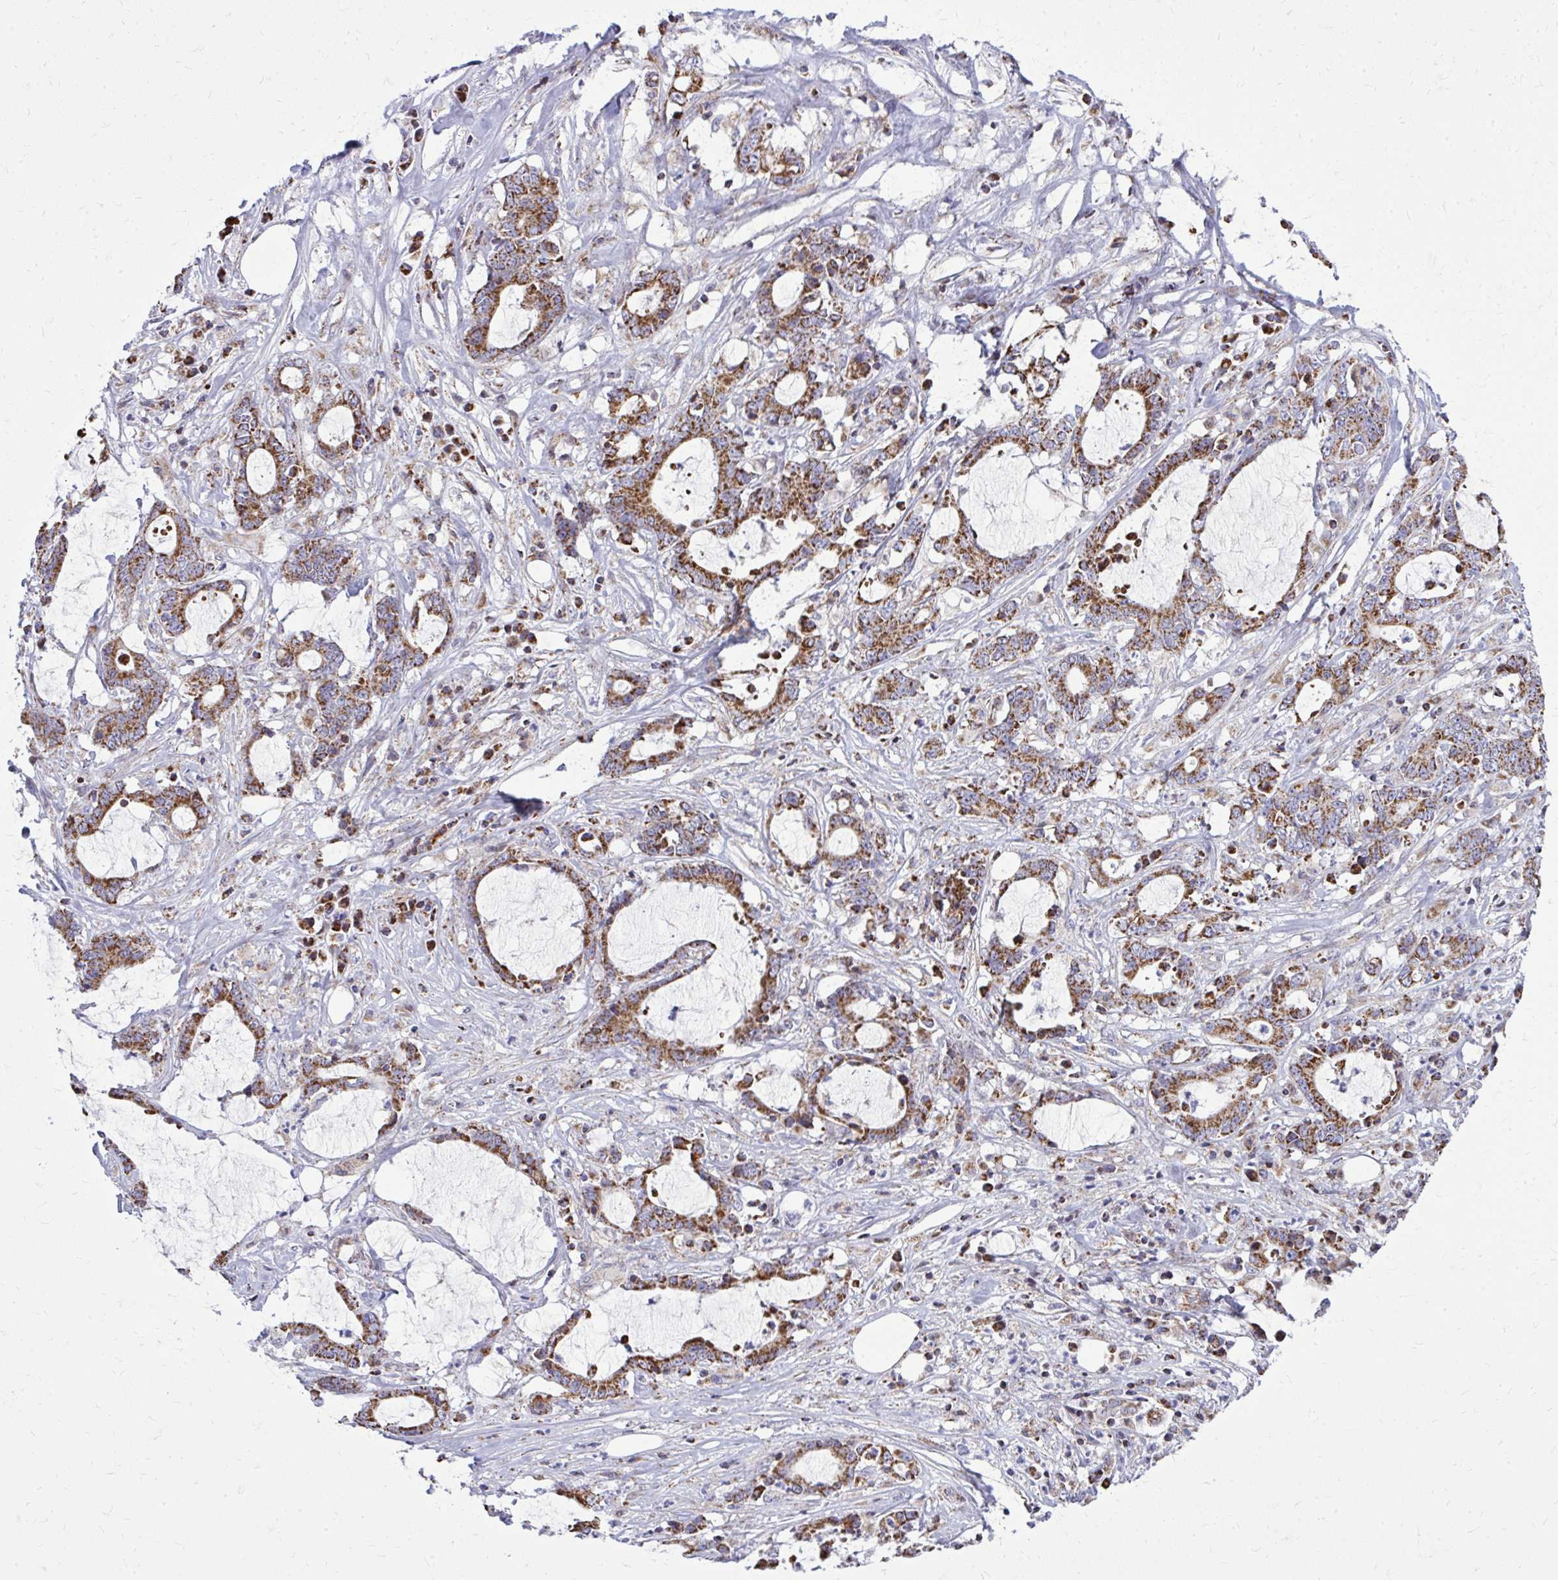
{"staining": {"intensity": "strong", "quantity": ">75%", "location": "cytoplasmic/membranous"}, "tissue": "stomach cancer", "cell_type": "Tumor cells", "image_type": "cancer", "snomed": [{"axis": "morphology", "description": "Adenocarcinoma, NOS"}, {"axis": "topography", "description": "Stomach, upper"}], "caption": "Protein expression analysis of adenocarcinoma (stomach) reveals strong cytoplasmic/membranous positivity in about >75% of tumor cells.", "gene": "ZNF362", "patient": {"sex": "male", "age": 68}}